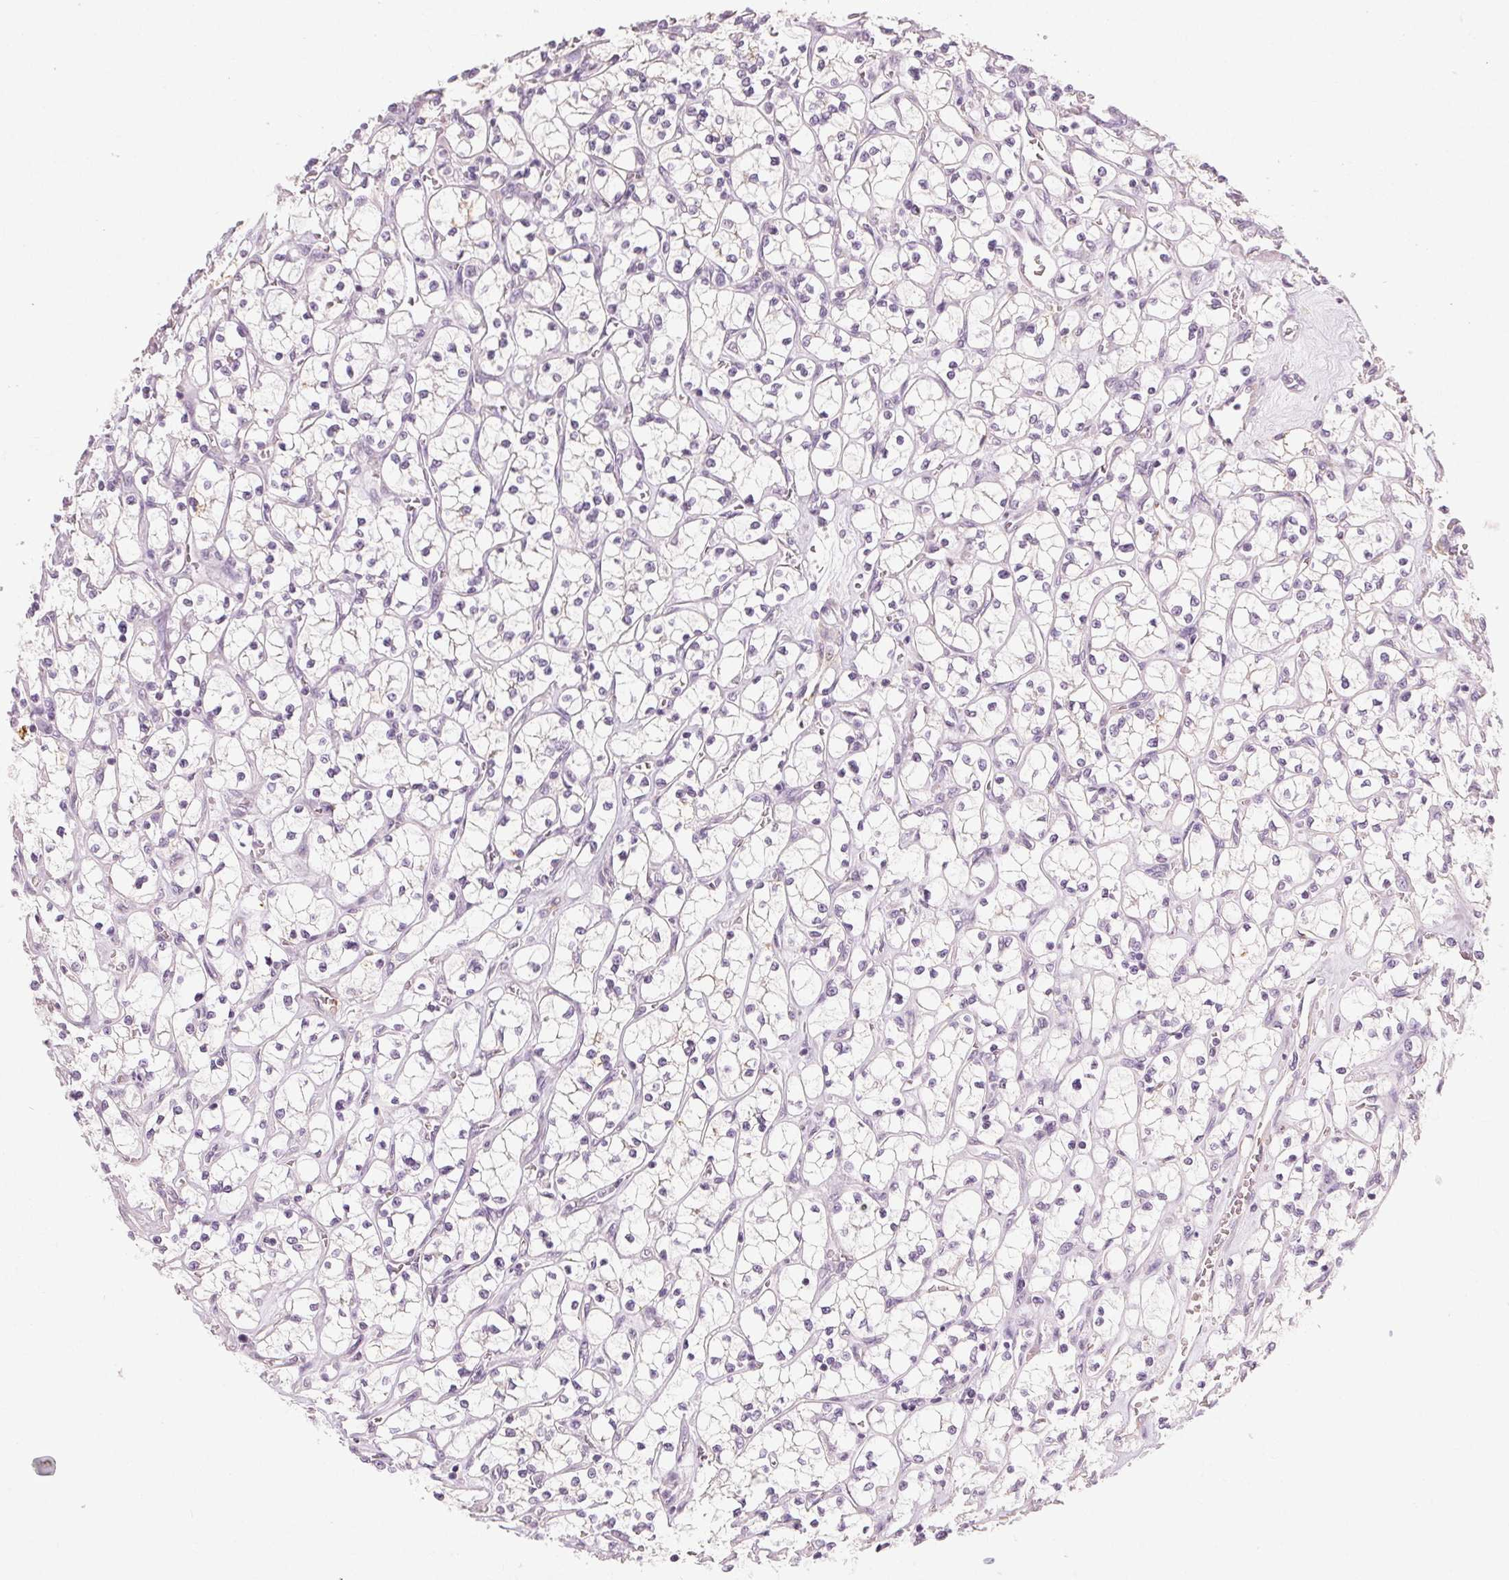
{"staining": {"intensity": "negative", "quantity": "none", "location": "none"}, "tissue": "renal cancer", "cell_type": "Tumor cells", "image_type": "cancer", "snomed": [{"axis": "morphology", "description": "Adenocarcinoma, NOS"}, {"axis": "topography", "description": "Kidney"}], "caption": "Tumor cells show no significant protein positivity in renal cancer (adenocarcinoma).", "gene": "CLTRN", "patient": {"sex": "female", "age": 64}}